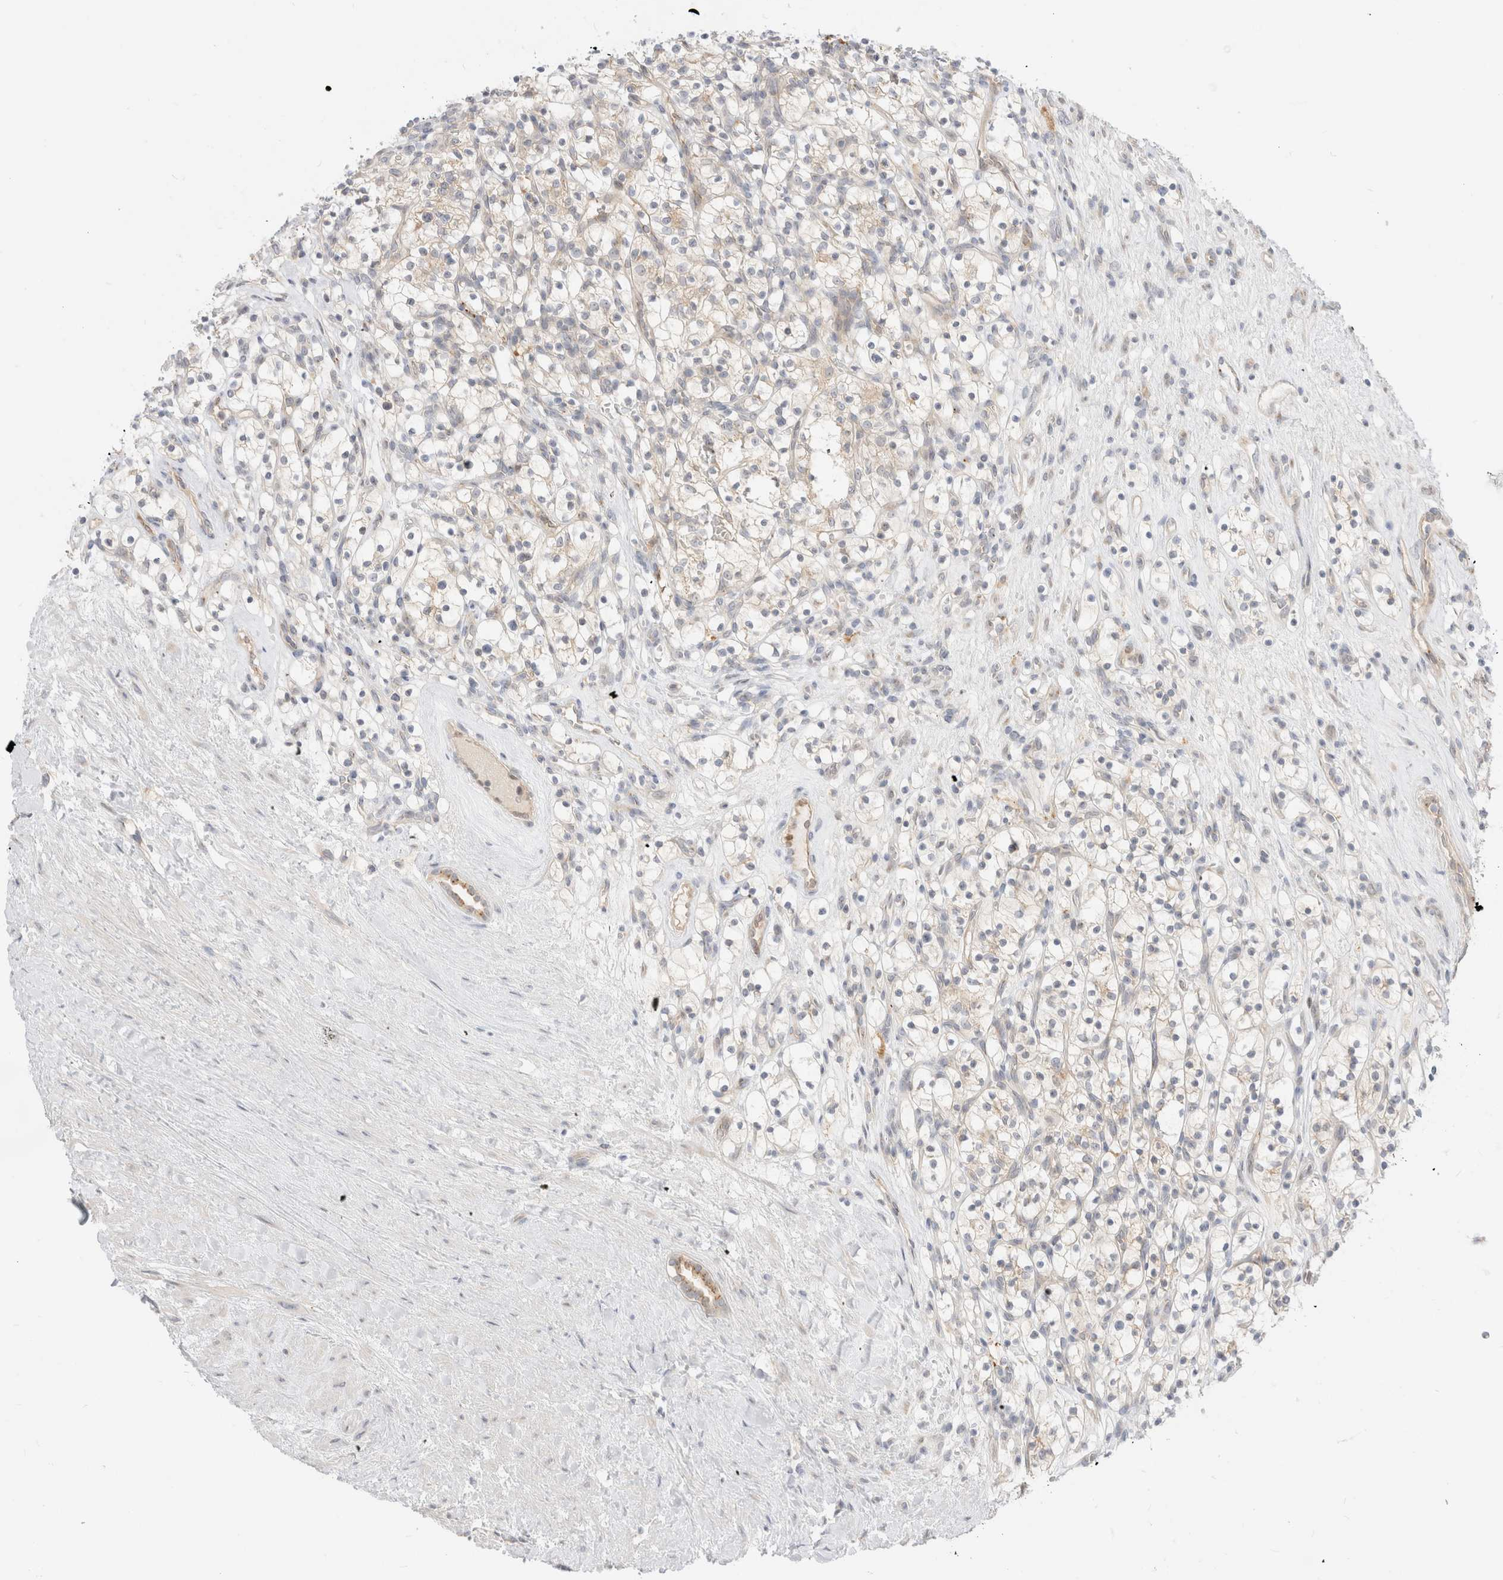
{"staining": {"intensity": "negative", "quantity": "none", "location": "none"}, "tissue": "renal cancer", "cell_type": "Tumor cells", "image_type": "cancer", "snomed": [{"axis": "morphology", "description": "Adenocarcinoma, NOS"}, {"axis": "topography", "description": "Kidney"}], "caption": "An immunohistochemistry photomicrograph of adenocarcinoma (renal) is shown. There is no staining in tumor cells of adenocarcinoma (renal).", "gene": "EFCAB13", "patient": {"sex": "female", "age": 57}}